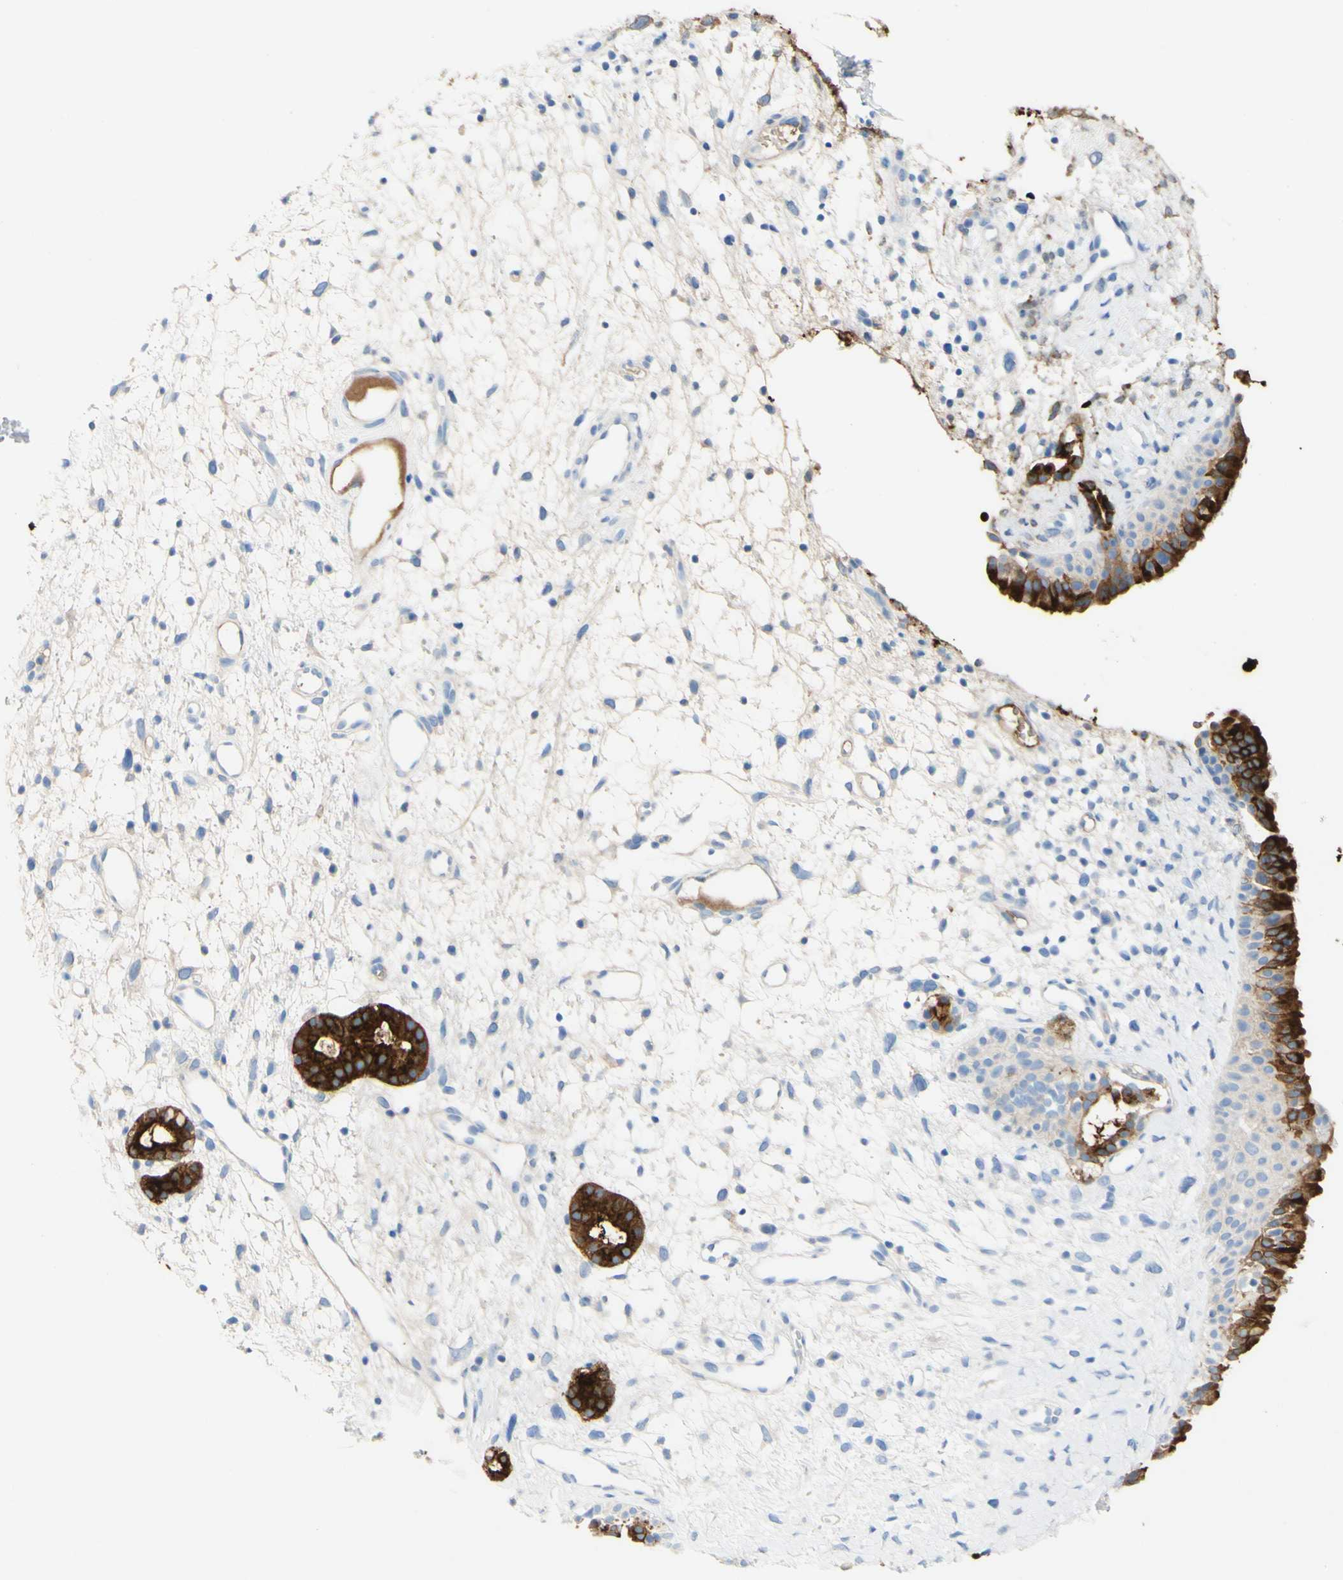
{"staining": {"intensity": "strong", "quantity": ">75%", "location": "cytoplasmic/membranous"}, "tissue": "nasopharynx", "cell_type": "Respiratory epithelial cells", "image_type": "normal", "snomed": [{"axis": "morphology", "description": "Normal tissue, NOS"}, {"axis": "topography", "description": "Nasopharynx"}], "caption": "An image of nasopharynx stained for a protein exhibits strong cytoplasmic/membranous brown staining in respiratory epithelial cells.", "gene": "PIGR", "patient": {"sex": "male", "age": 22}}